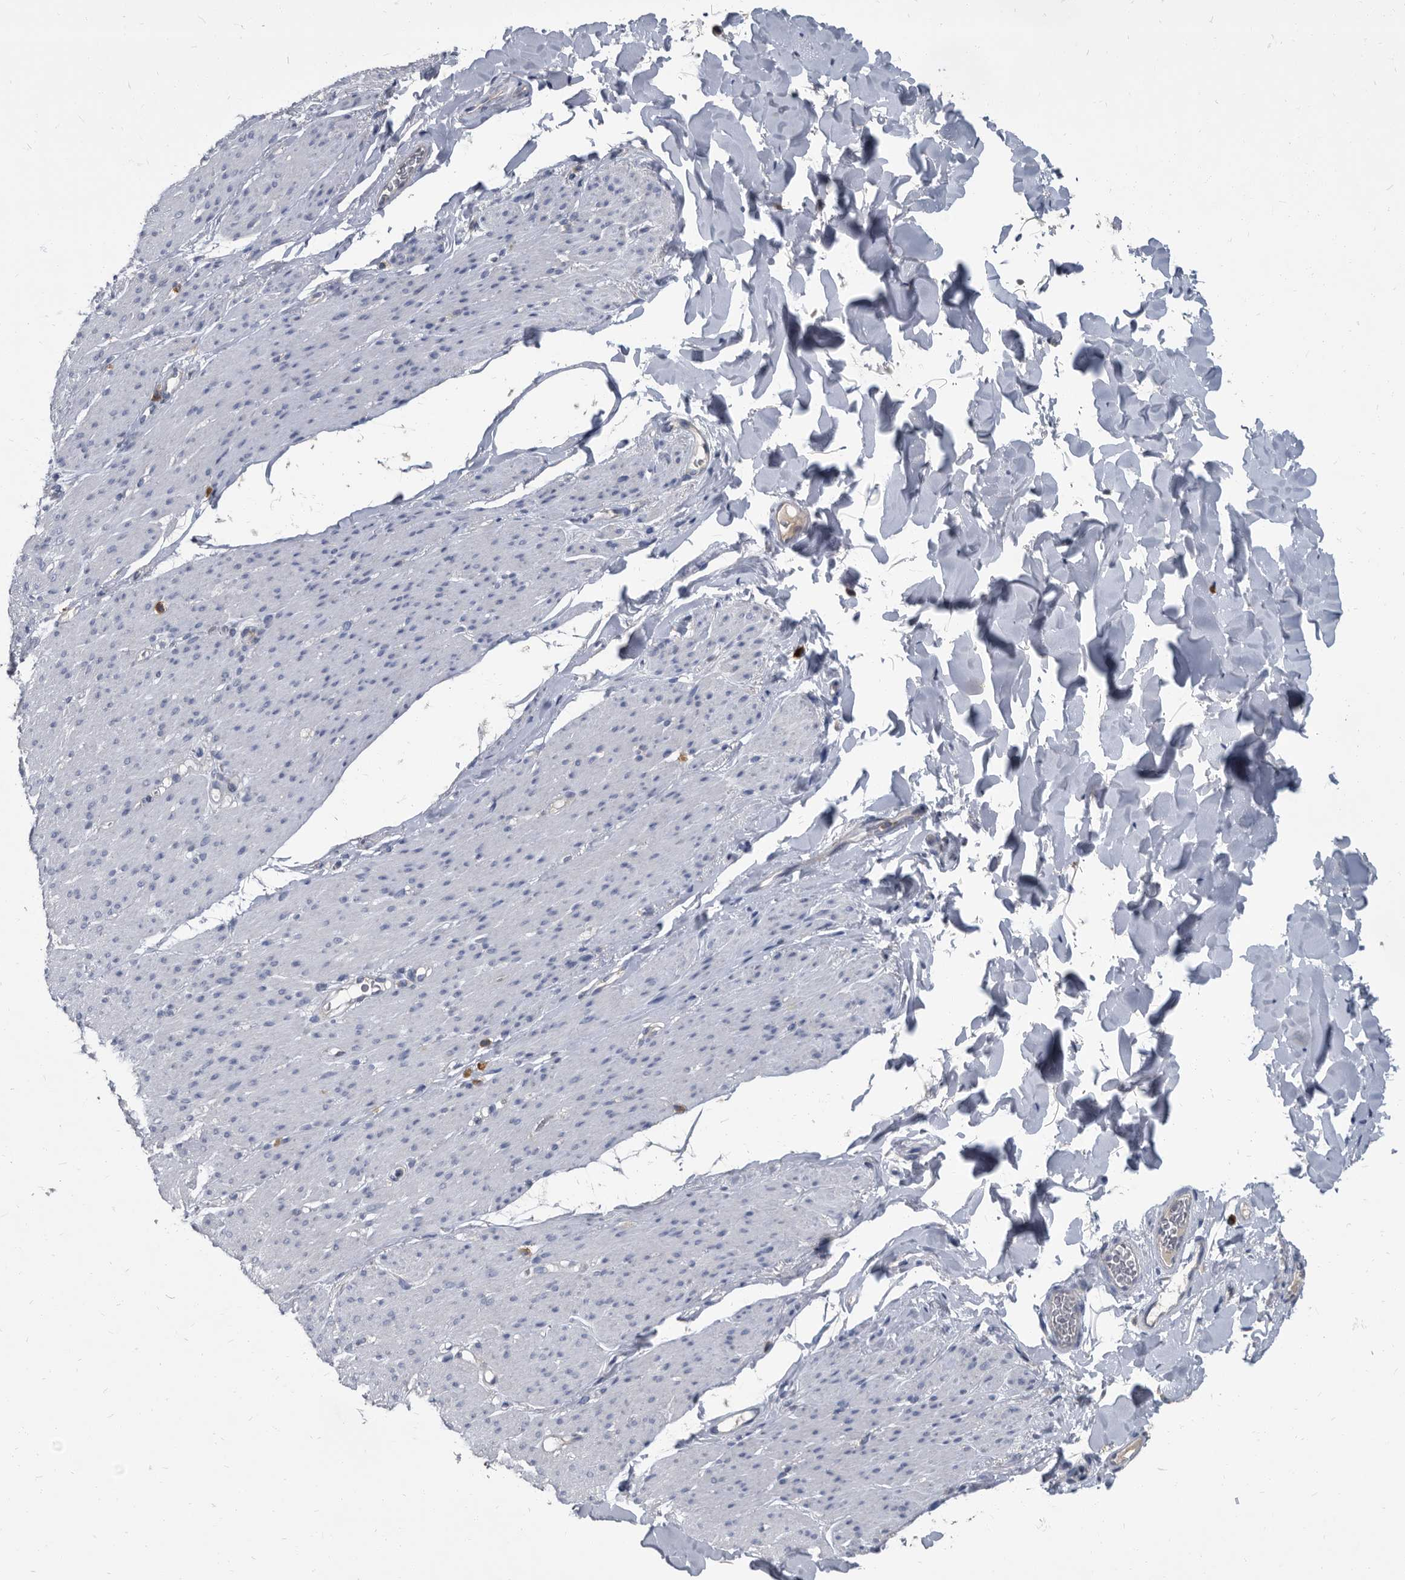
{"staining": {"intensity": "negative", "quantity": "none", "location": "none"}, "tissue": "smooth muscle", "cell_type": "Smooth muscle cells", "image_type": "normal", "snomed": [{"axis": "morphology", "description": "Normal tissue, NOS"}, {"axis": "topography", "description": "Colon"}, {"axis": "topography", "description": "Peripheral nerve tissue"}], "caption": "This micrograph is of benign smooth muscle stained with IHC to label a protein in brown with the nuclei are counter-stained blue. There is no positivity in smooth muscle cells. Nuclei are stained in blue.", "gene": "CDV3", "patient": {"sex": "female", "age": 61}}